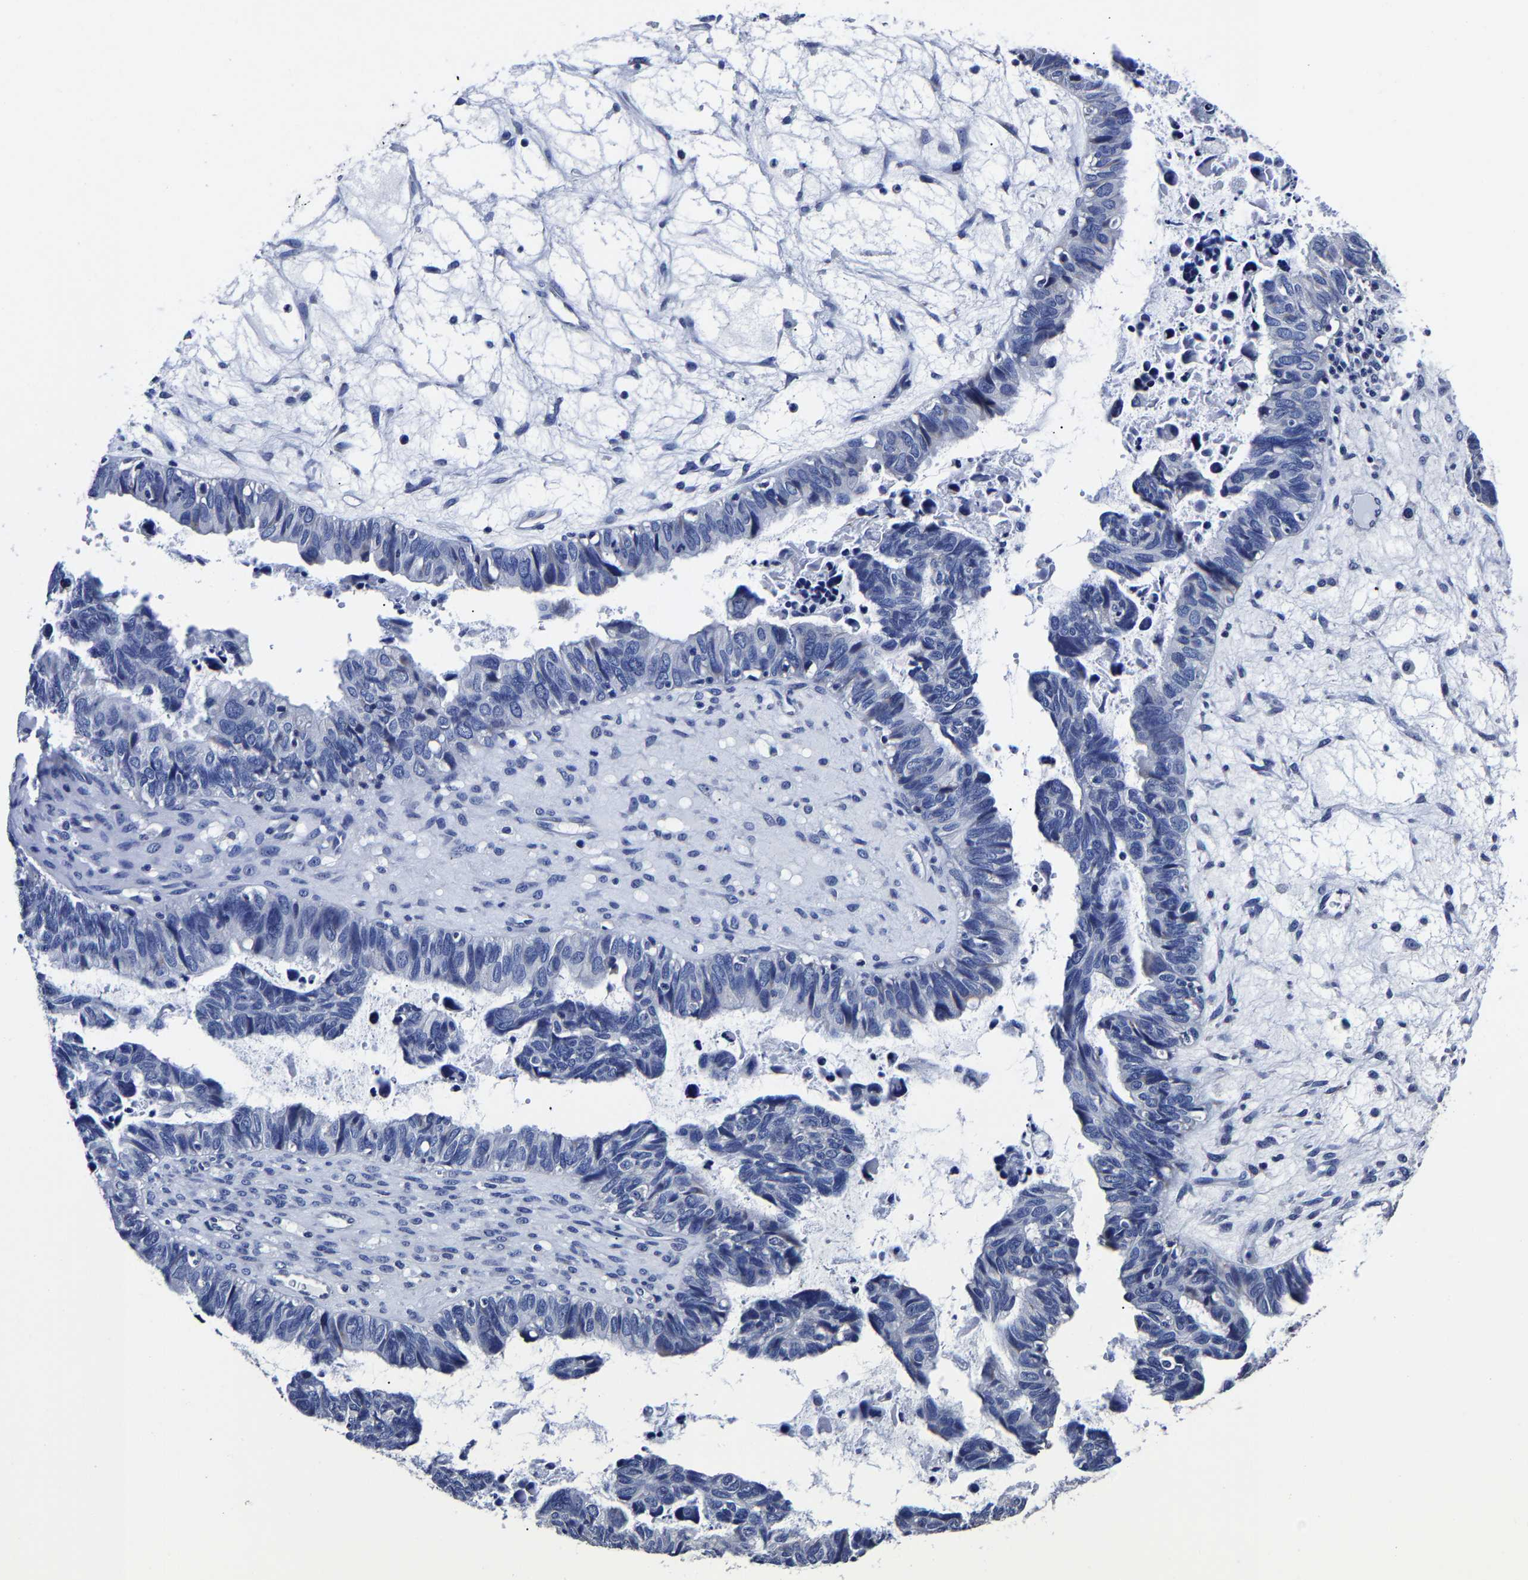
{"staining": {"intensity": "negative", "quantity": "none", "location": "none"}, "tissue": "ovarian cancer", "cell_type": "Tumor cells", "image_type": "cancer", "snomed": [{"axis": "morphology", "description": "Cystadenocarcinoma, serous, NOS"}, {"axis": "topography", "description": "Ovary"}], "caption": "Immunohistochemical staining of human ovarian serous cystadenocarcinoma demonstrates no significant staining in tumor cells.", "gene": "AKAP4", "patient": {"sex": "female", "age": 79}}